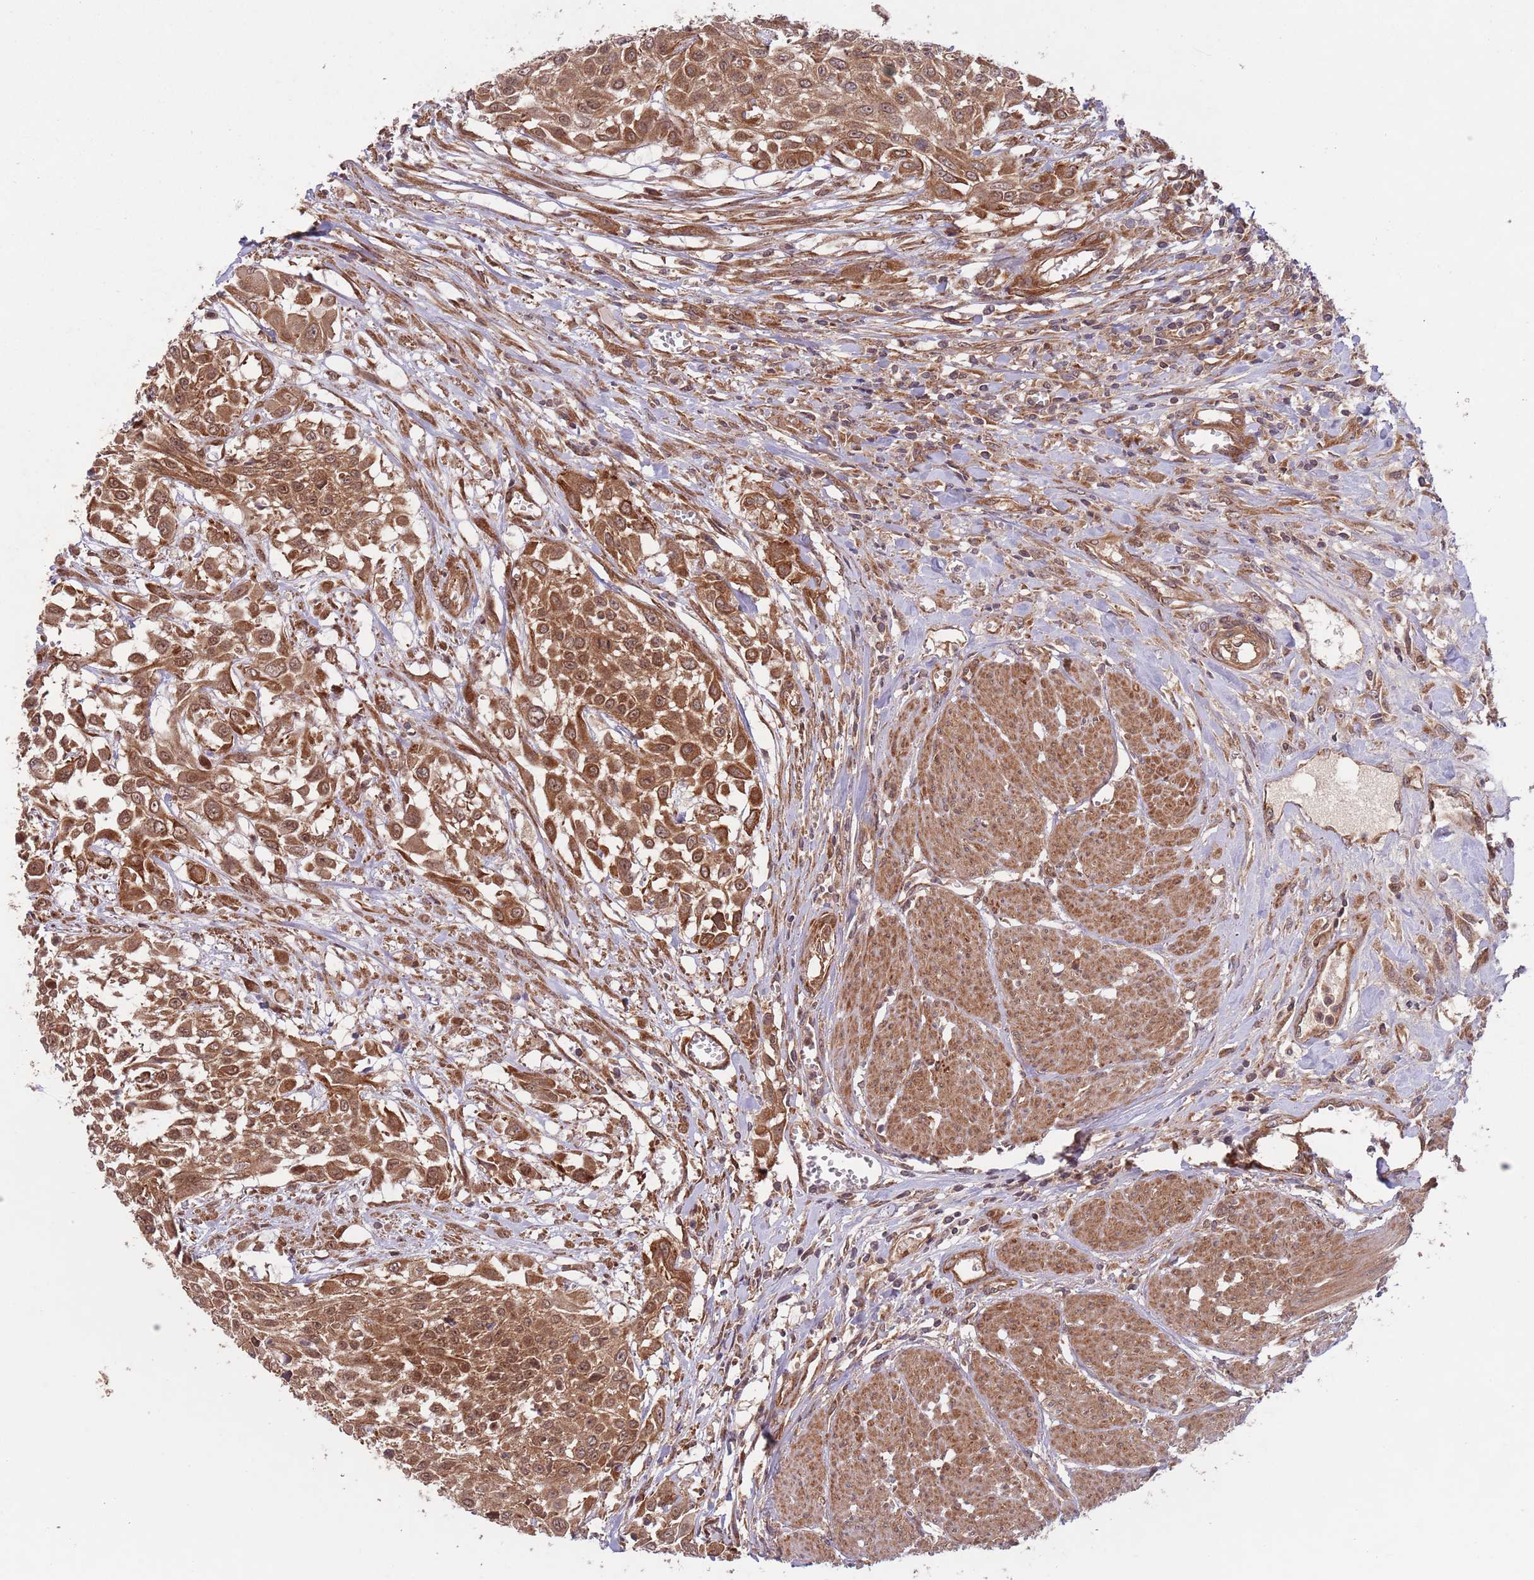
{"staining": {"intensity": "strong", "quantity": ">75%", "location": "cytoplasmic/membranous"}, "tissue": "urothelial cancer", "cell_type": "Tumor cells", "image_type": "cancer", "snomed": [{"axis": "morphology", "description": "Urothelial carcinoma, High grade"}, {"axis": "topography", "description": "Urinary bladder"}], "caption": "An image of urothelial cancer stained for a protein reveals strong cytoplasmic/membranous brown staining in tumor cells.", "gene": "MFNG", "patient": {"sex": "male", "age": 57}}